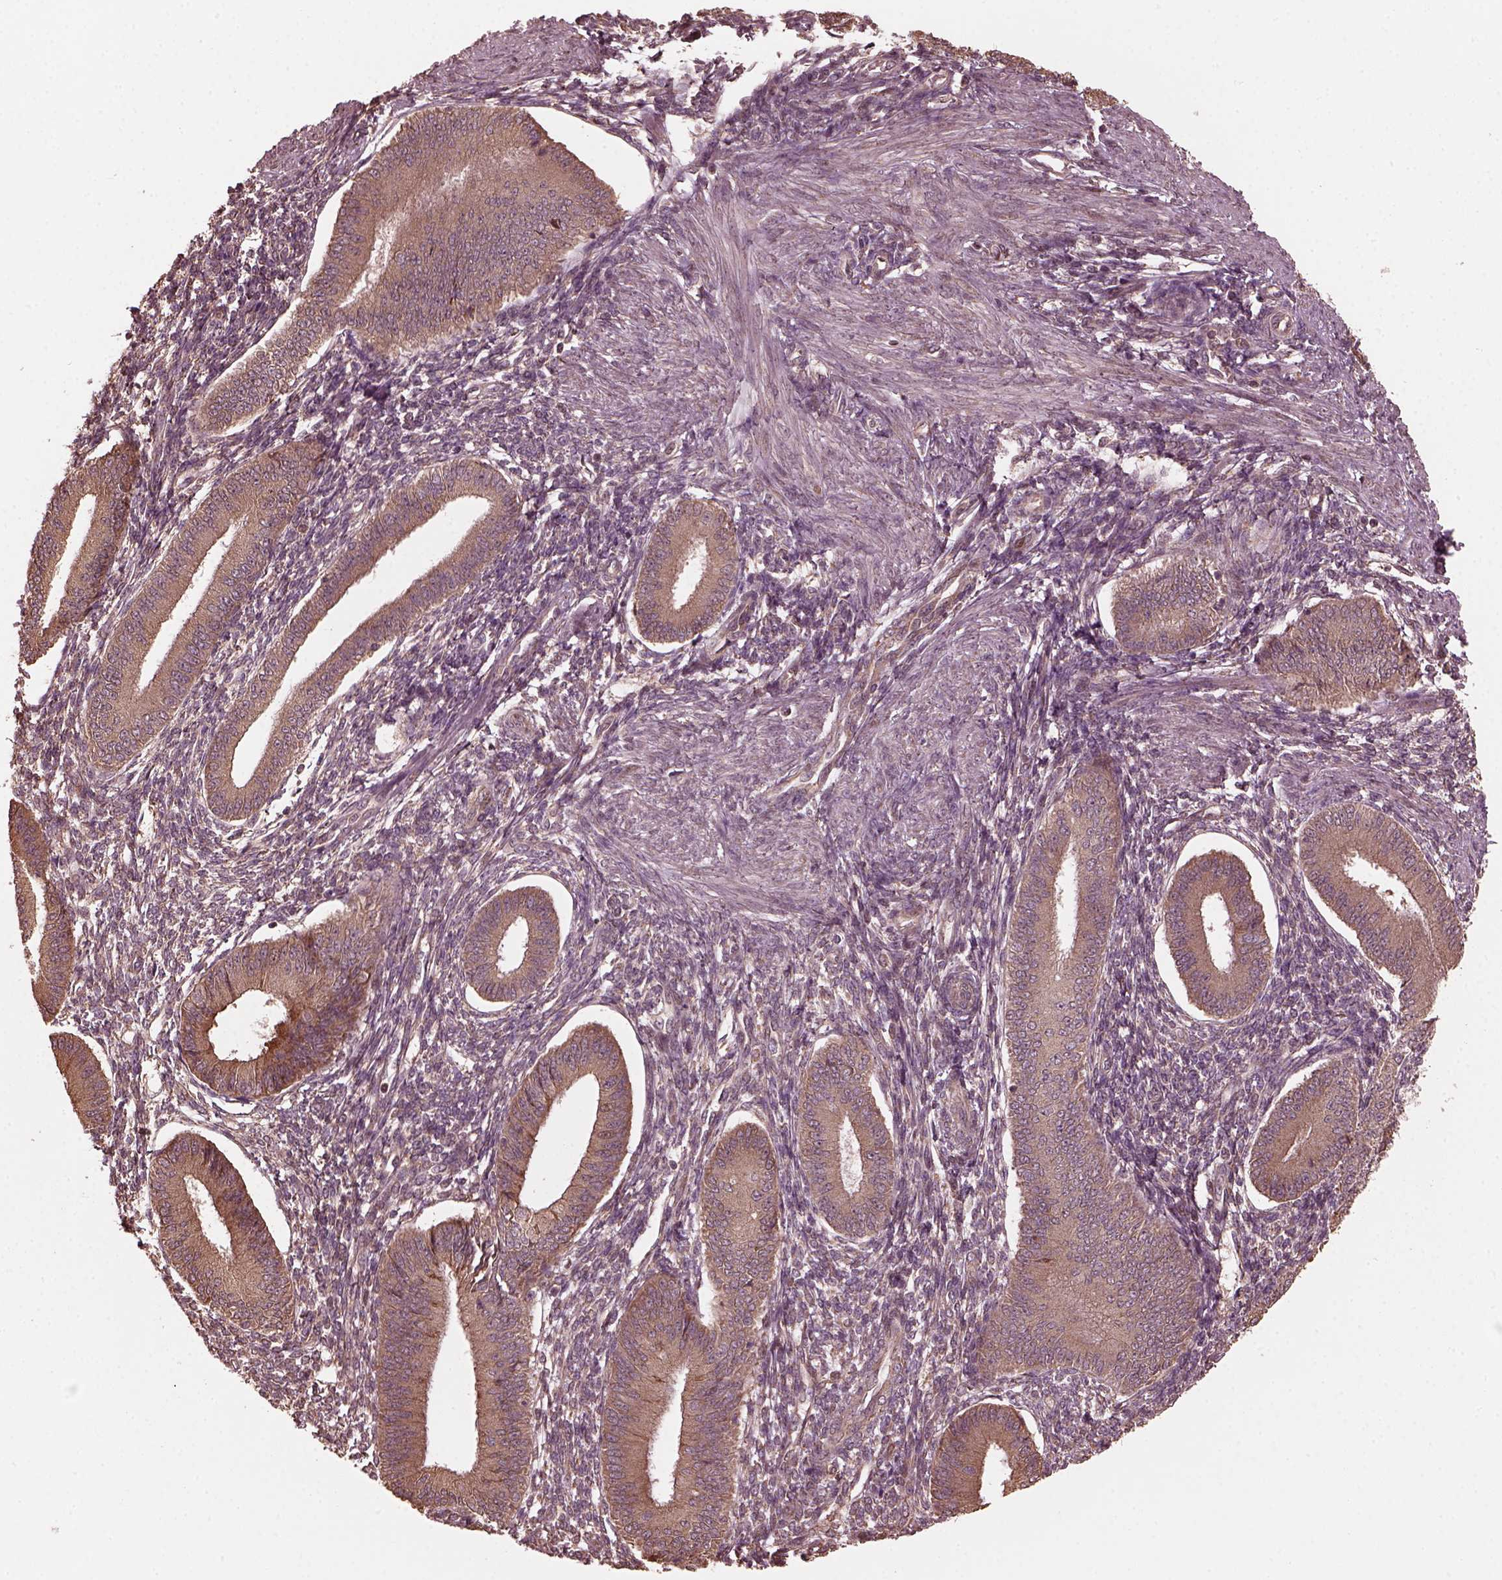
{"staining": {"intensity": "weak", "quantity": ">75%", "location": "cytoplasmic/membranous"}, "tissue": "endometrium", "cell_type": "Cells in endometrial stroma", "image_type": "normal", "snomed": [{"axis": "morphology", "description": "Normal tissue, NOS"}, {"axis": "topography", "description": "Endometrium"}], "caption": "Protein staining of normal endometrium exhibits weak cytoplasmic/membranous staining in approximately >75% of cells in endometrial stroma.", "gene": "ZNF292", "patient": {"sex": "female", "age": 39}}